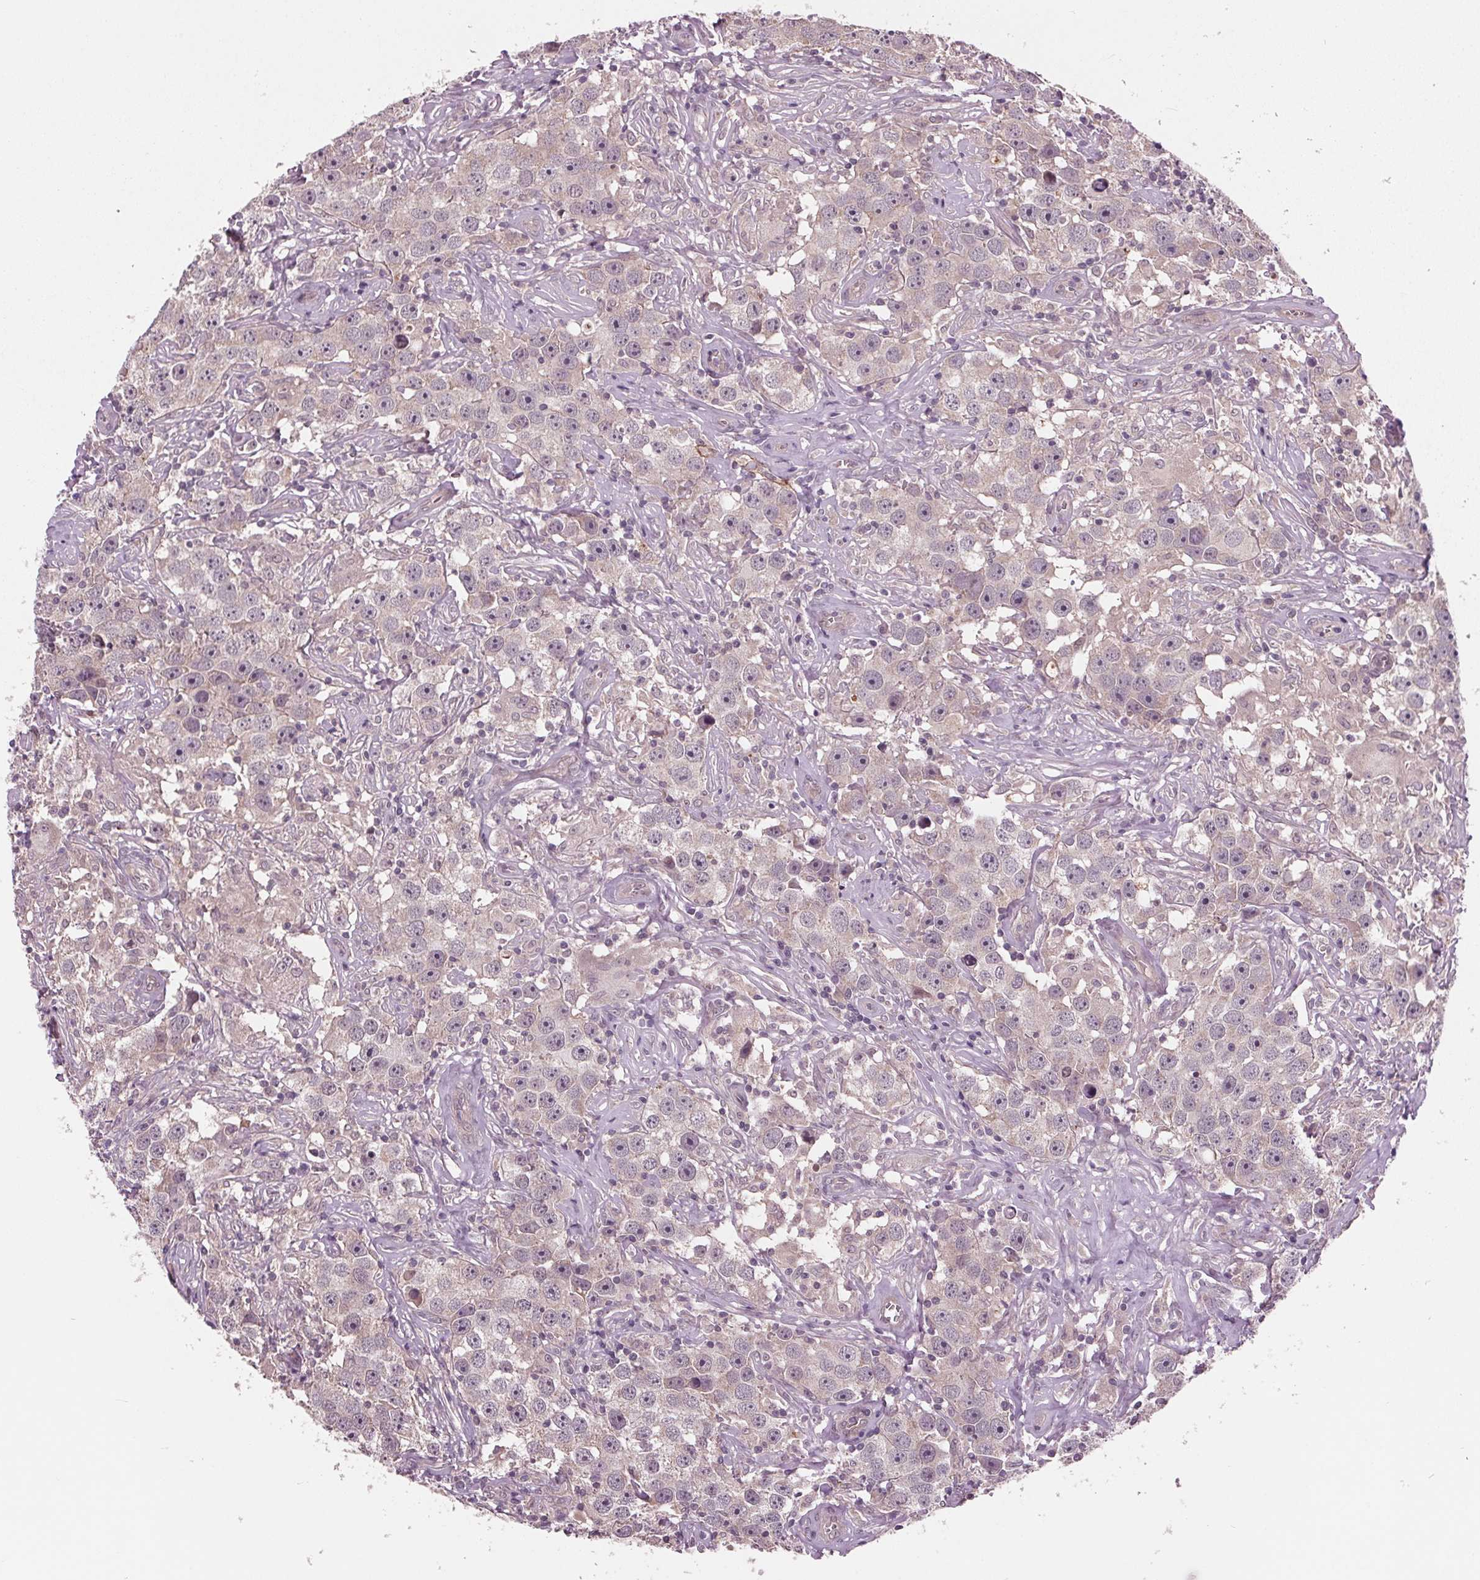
{"staining": {"intensity": "weak", "quantity": "<25%", "location": "cytoplasmic/membranous"}, "tissue": "testis cancer", "cell_type": "Tumor cells", "image_type": "cancer", "snomed": [{"axis": "morphology", "description": "Seminoma, NOS"}, {"axis": "topography", "description": "Testis"}], "caption": "Tumor cells are negative for protein expression in human seminoma (testis).", "gene": "MAPK8", "patient": {"sex": "male", "age": 49}}